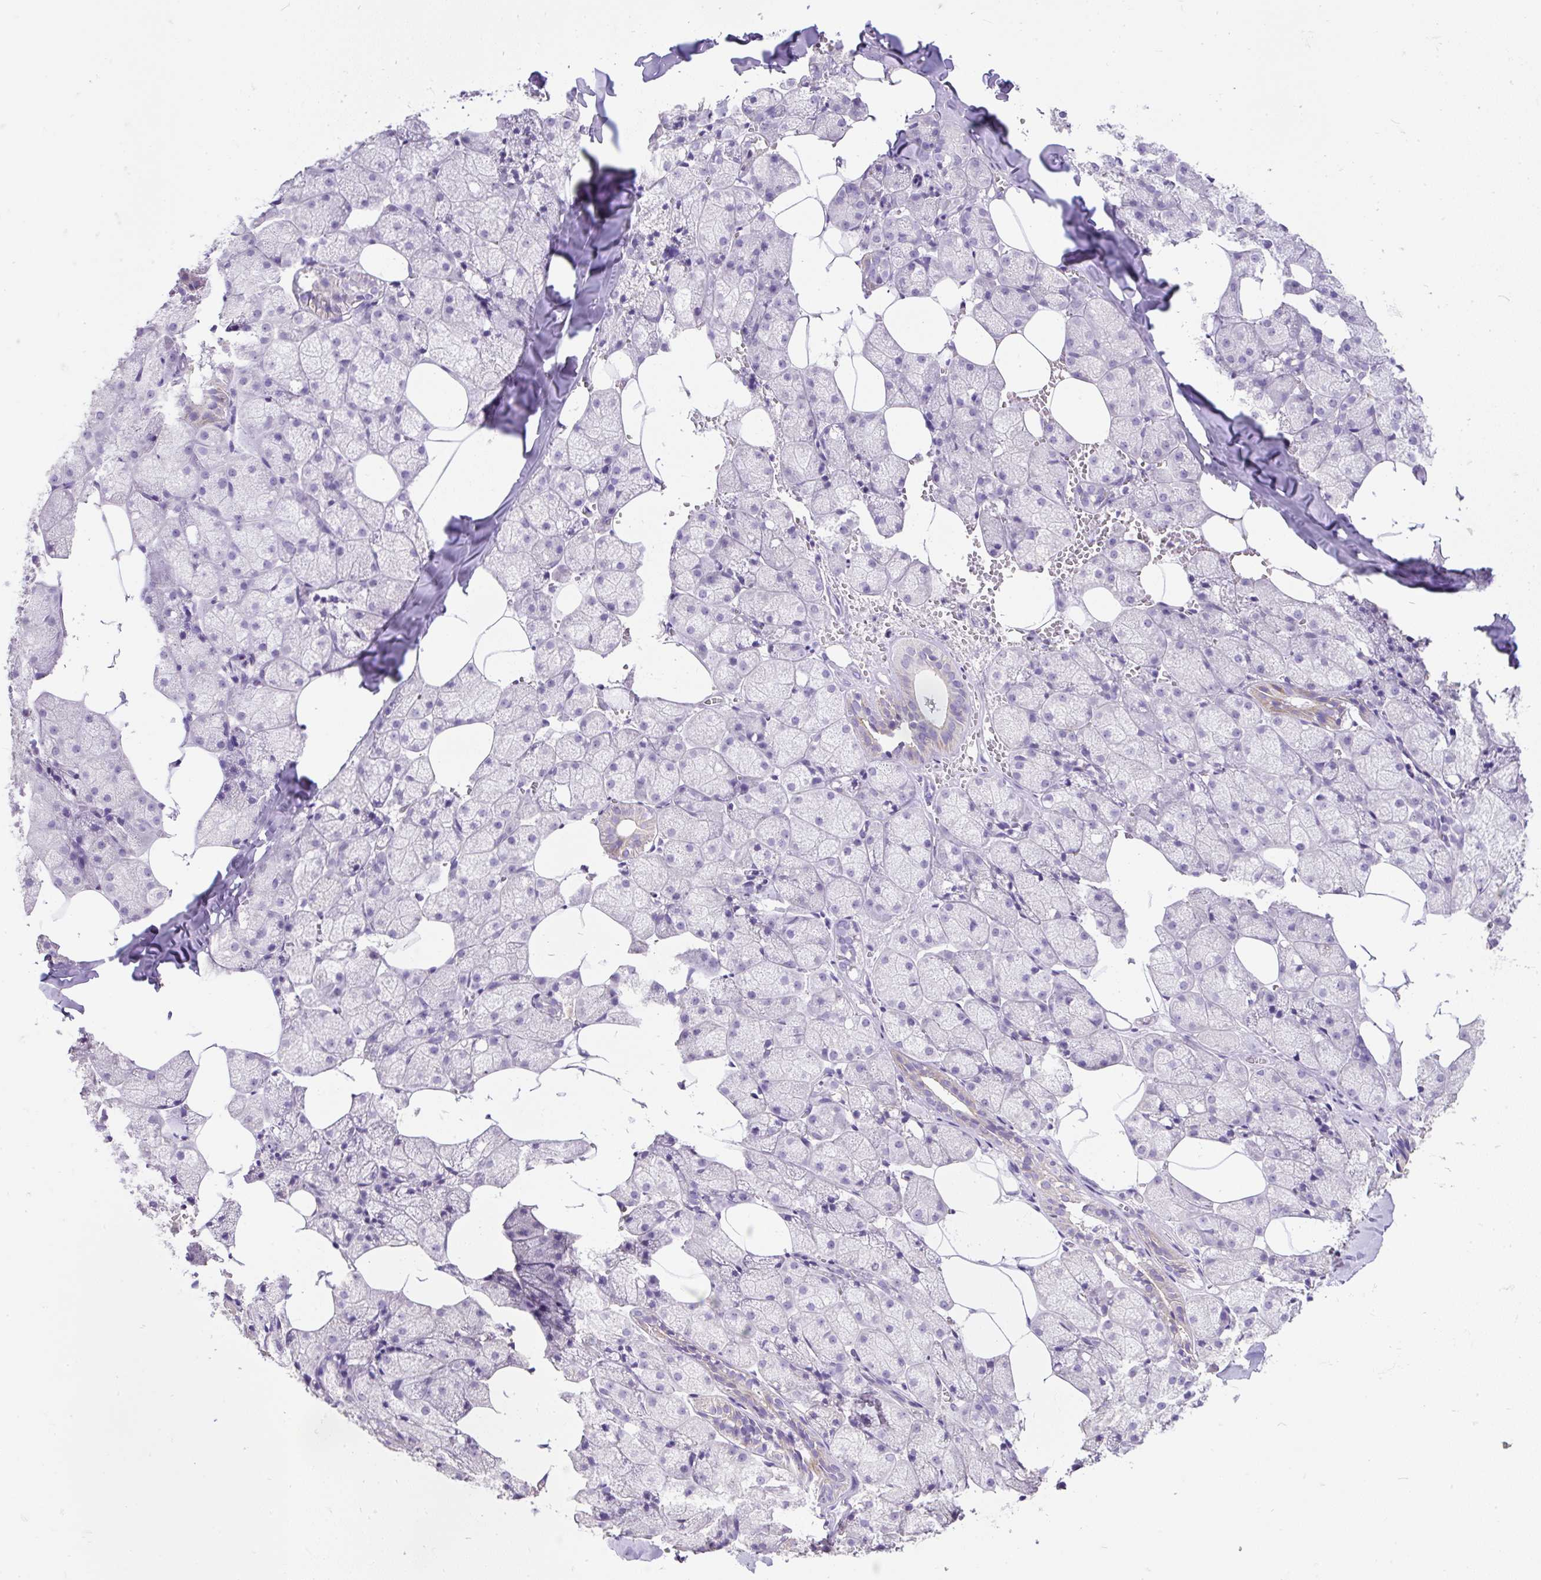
{"staining": {"intensity": "negative", "quantity": "none", "location": "none"}, "tissue": "salivary gland", "cell_type": "Glandular cells", "image_type": "normal", "snomed": [{"axis": "morphology", "description": "Normal tissue, NOS"}, {"axis": "topography", "description": "Salivary gland"}, {"axis": "topography", "description": "Peripheral nerve tissue"}], "caption": "This histopathology image is of unremarkable salivary gland stained with immunohistochemistry (IHC) to label a protein in brown with the nuclei are counter-stained blue. There is no staining in glandular cells.", "gene": "GBX1", "patient": {"sex": "male", "age": 38}}